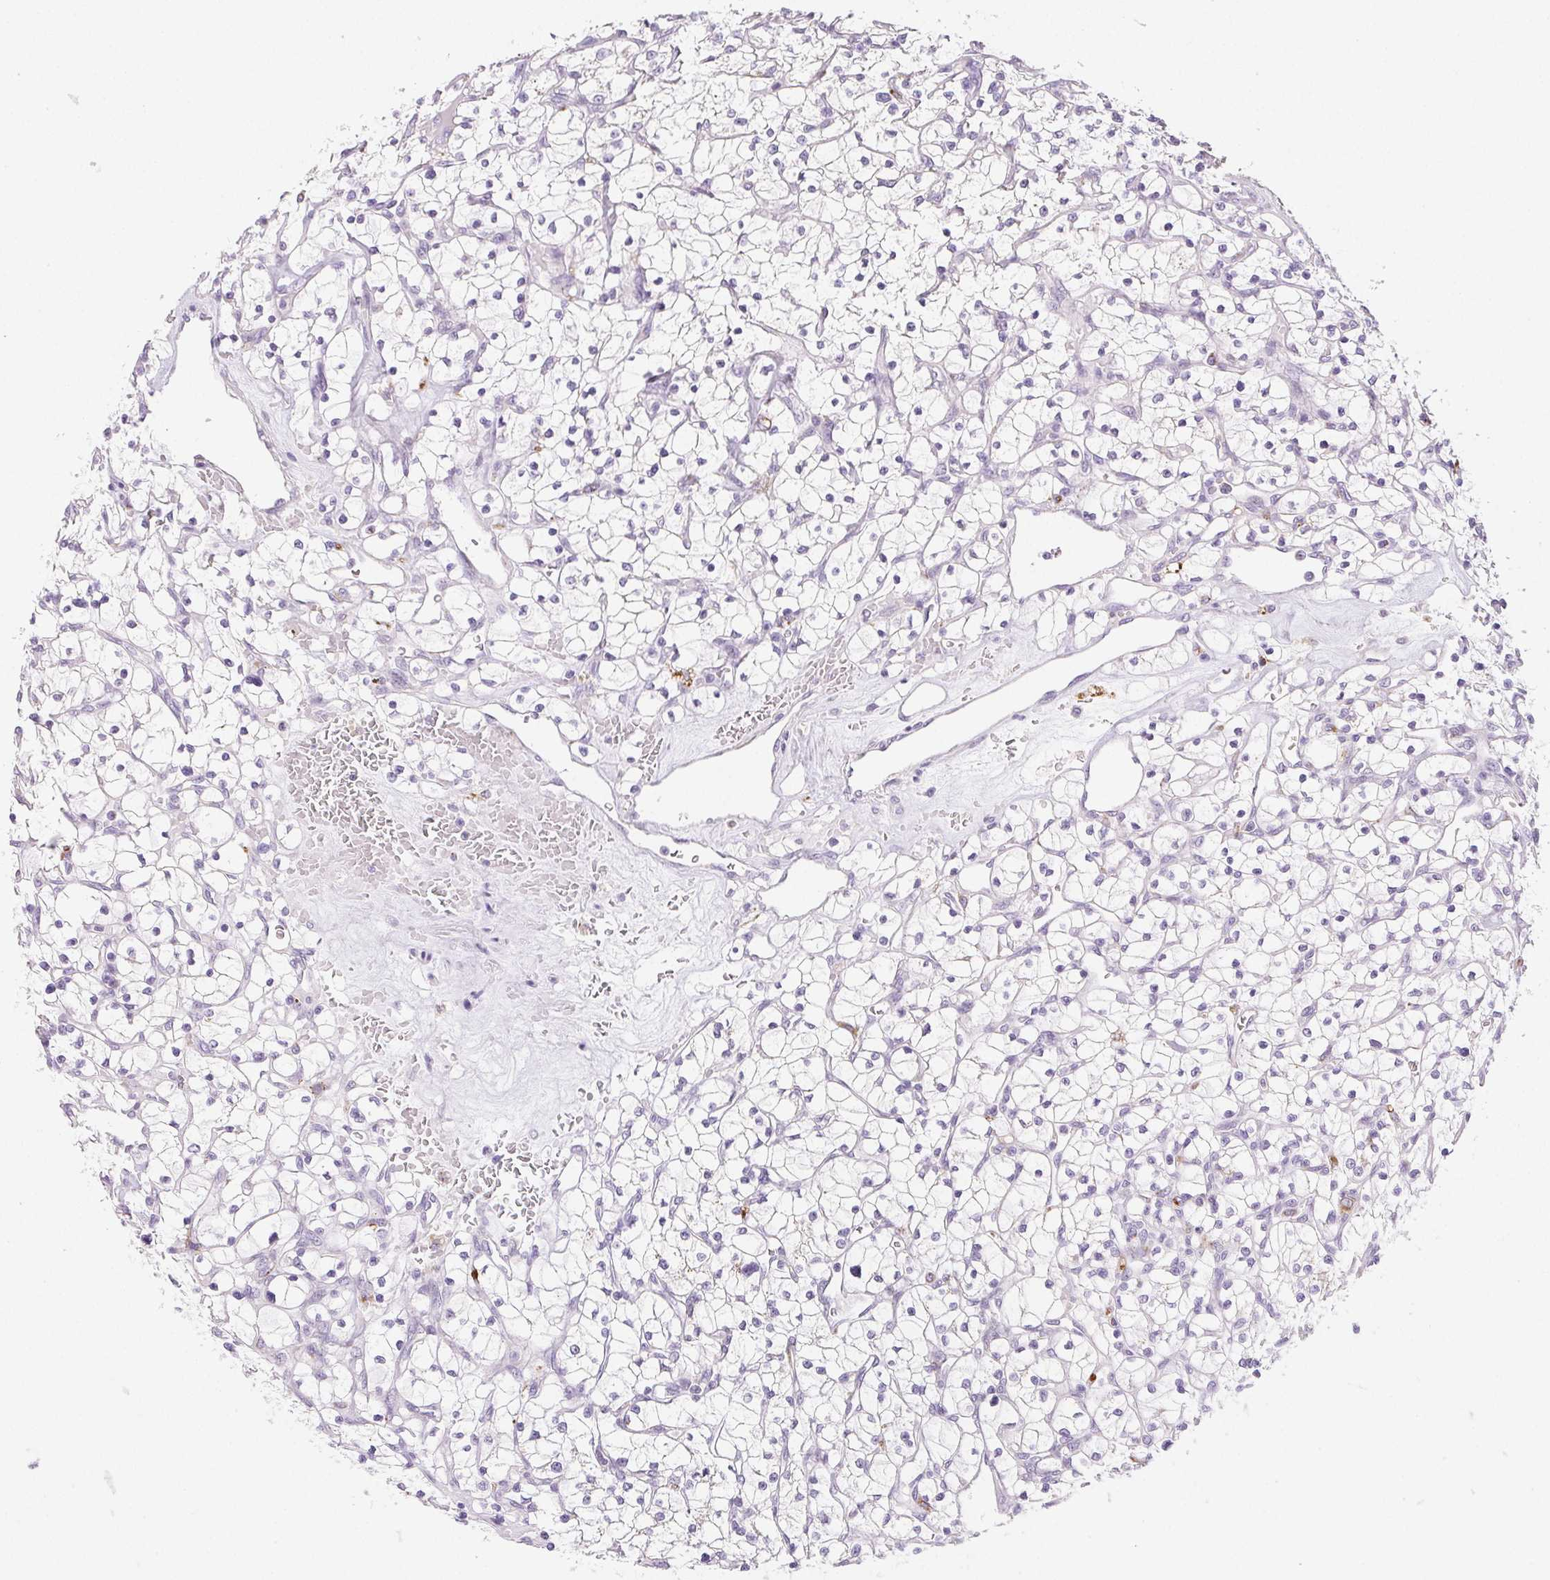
{"staining": {"intensity": "negative", "quantity": "none", "location": "none"}, "tissue": "renal cancer", "cell_type": "Tumor cells", "image_type": "cancer", "snomed": [{"axis": "morphology", "description": "Adenocarcinoma, NOS"}, {"axis": "topography", "description": "Kidney"}], "caption": "High power microscopy micrograph of an immunohistochemistry micrograph of renal adenocarcinoma, revealing no significant staining in tumor cells.", "gene": "LIPA", "patient": {"sex": "female", "age": 64}}